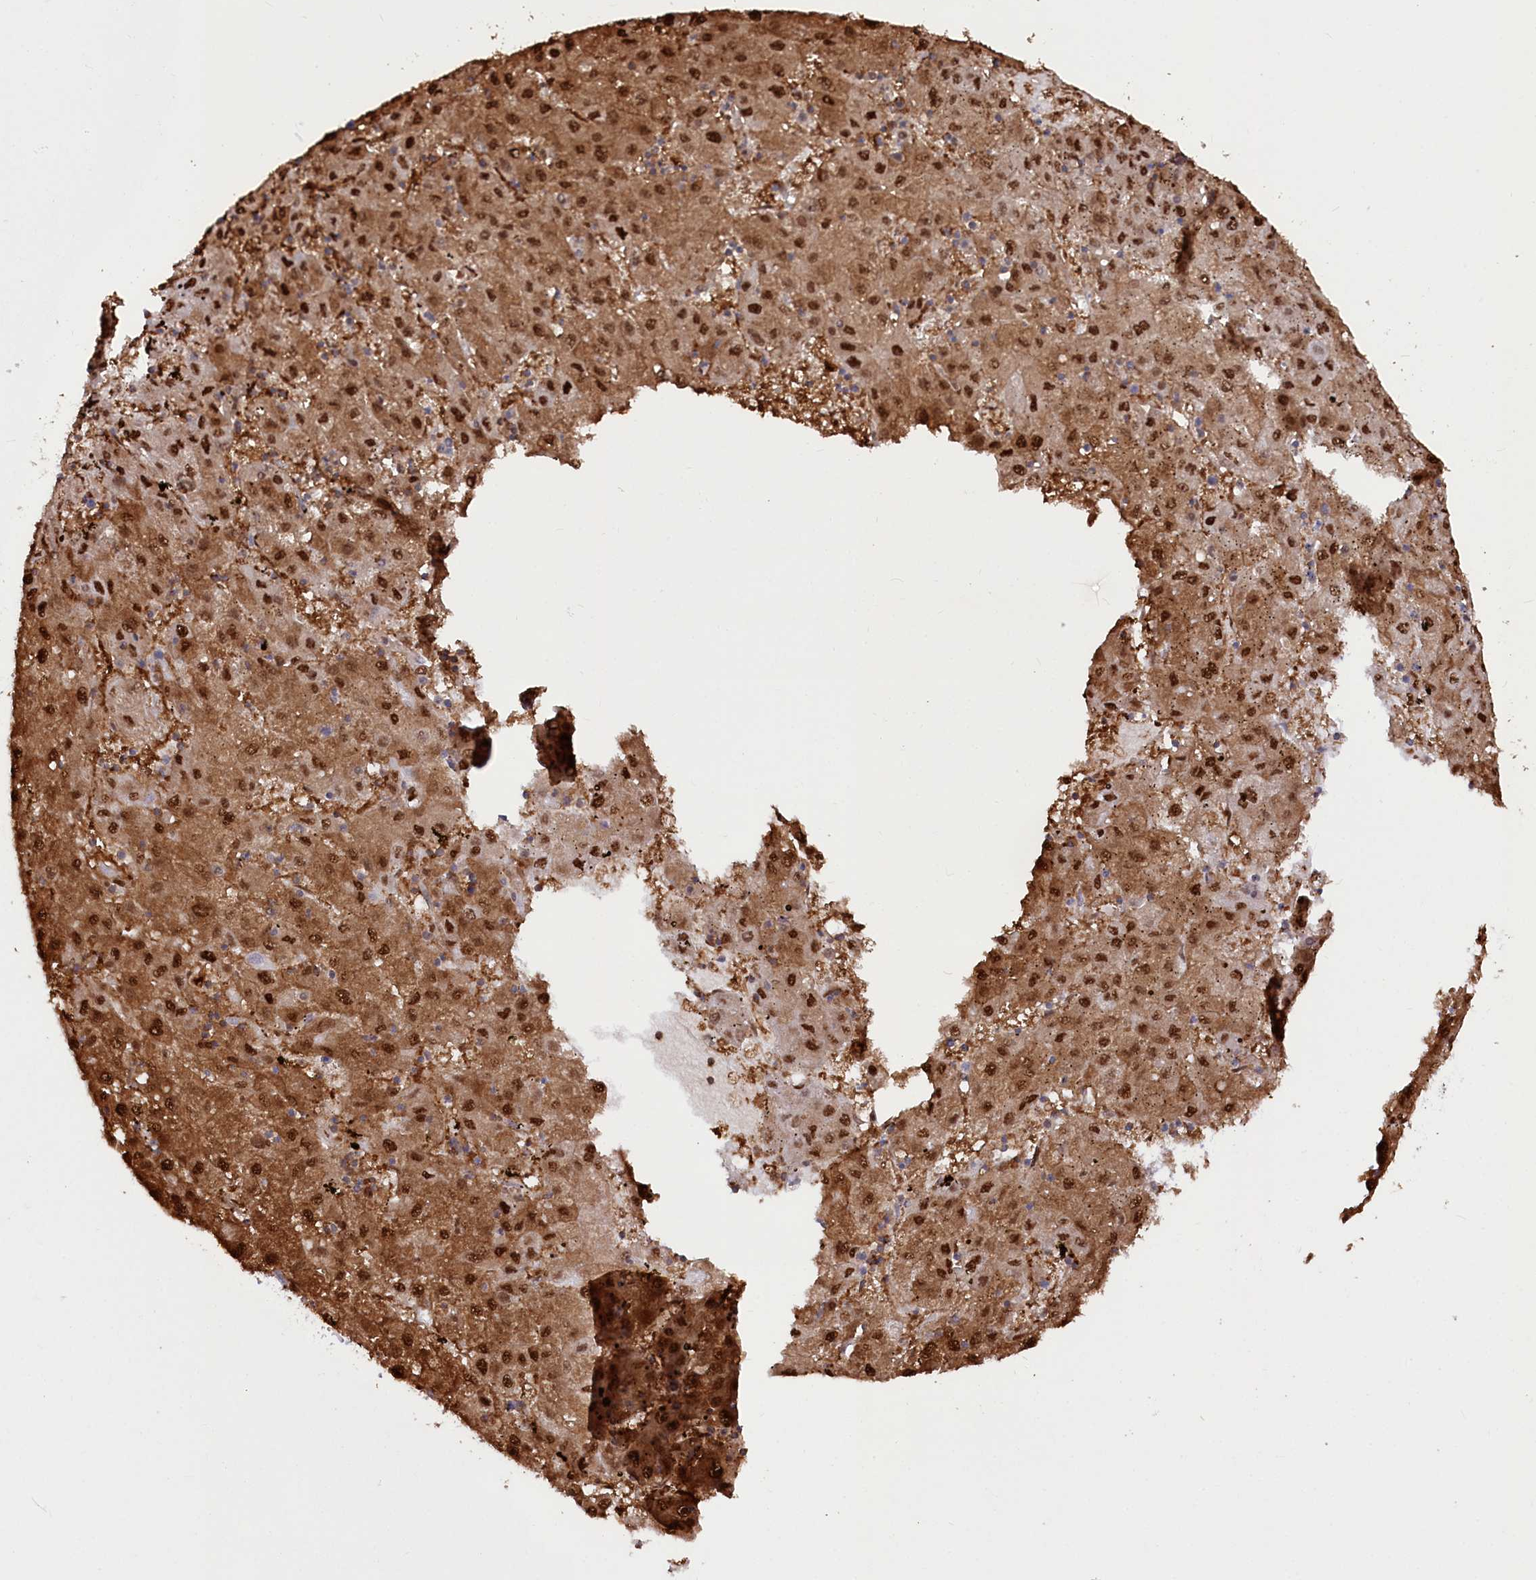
{"staining": {"intensity": "strong", "quantity": ">75%", "location": "cytoplasmic/membranous,nuclear"}, "tissue": "liver cancer", "cell_type": "Tumor cells", "image_type": "cancer", "snomed": [{"axis": "morphology", "description": "Carcinoma, Hepatocellular, NOS"}, {"axis": "topography", "description": "Liver"}], "caption": "IHC (DAB (3,3'-diaminobenzidine)) staining of liver hepatocellular carcinoma reveals strong cytoplasmic/membranous and nuclear protein staining in about >75% of tumor cells.", "gene": "PSMA1", "patient": {"sex": "male", "age": 72}}